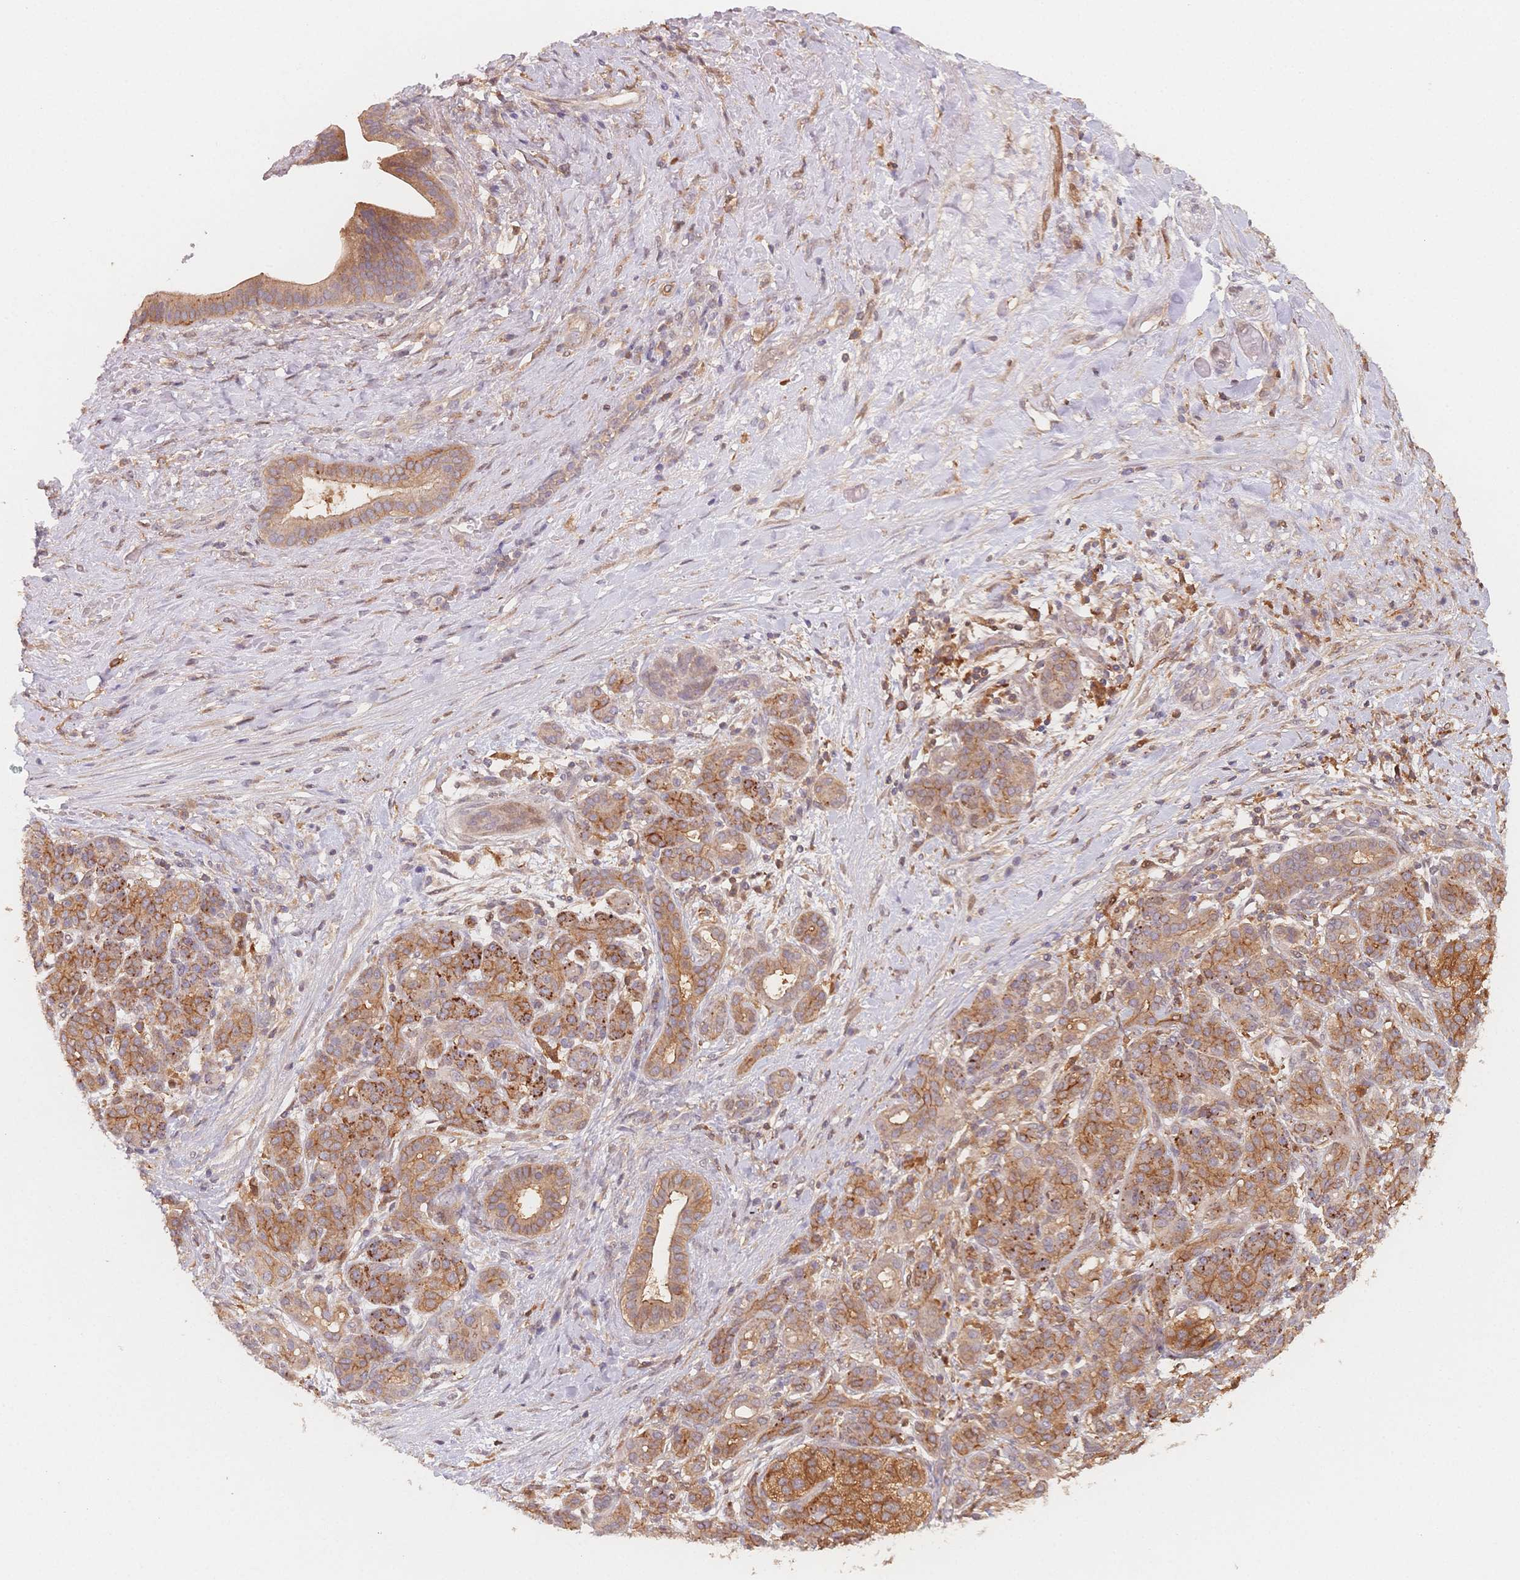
{"staining": {"intensity": "moderate", "quantity": ">75%", "location": "cytoplasmic/membranous"}, "tissue": "pancreatic cancer", "cell_type": "Tumor cells", "image_type": "cancer", "snomed": [{"axis": "morphology", "description": "Adenocarcinoma, NOS"}, {"axis": "topography", "description": "Pancreas"}], "caption": "Protein staining by IHC displays moderate cytoplasmic/membranous expression in approximately >75% of tumor cells in adenocarcinoma (pancreatic). (Brightfield microscopy of DAB IHC at high magnification).", "gene": "C12orf75", "patient": {"sex": "male", "age": 44}}